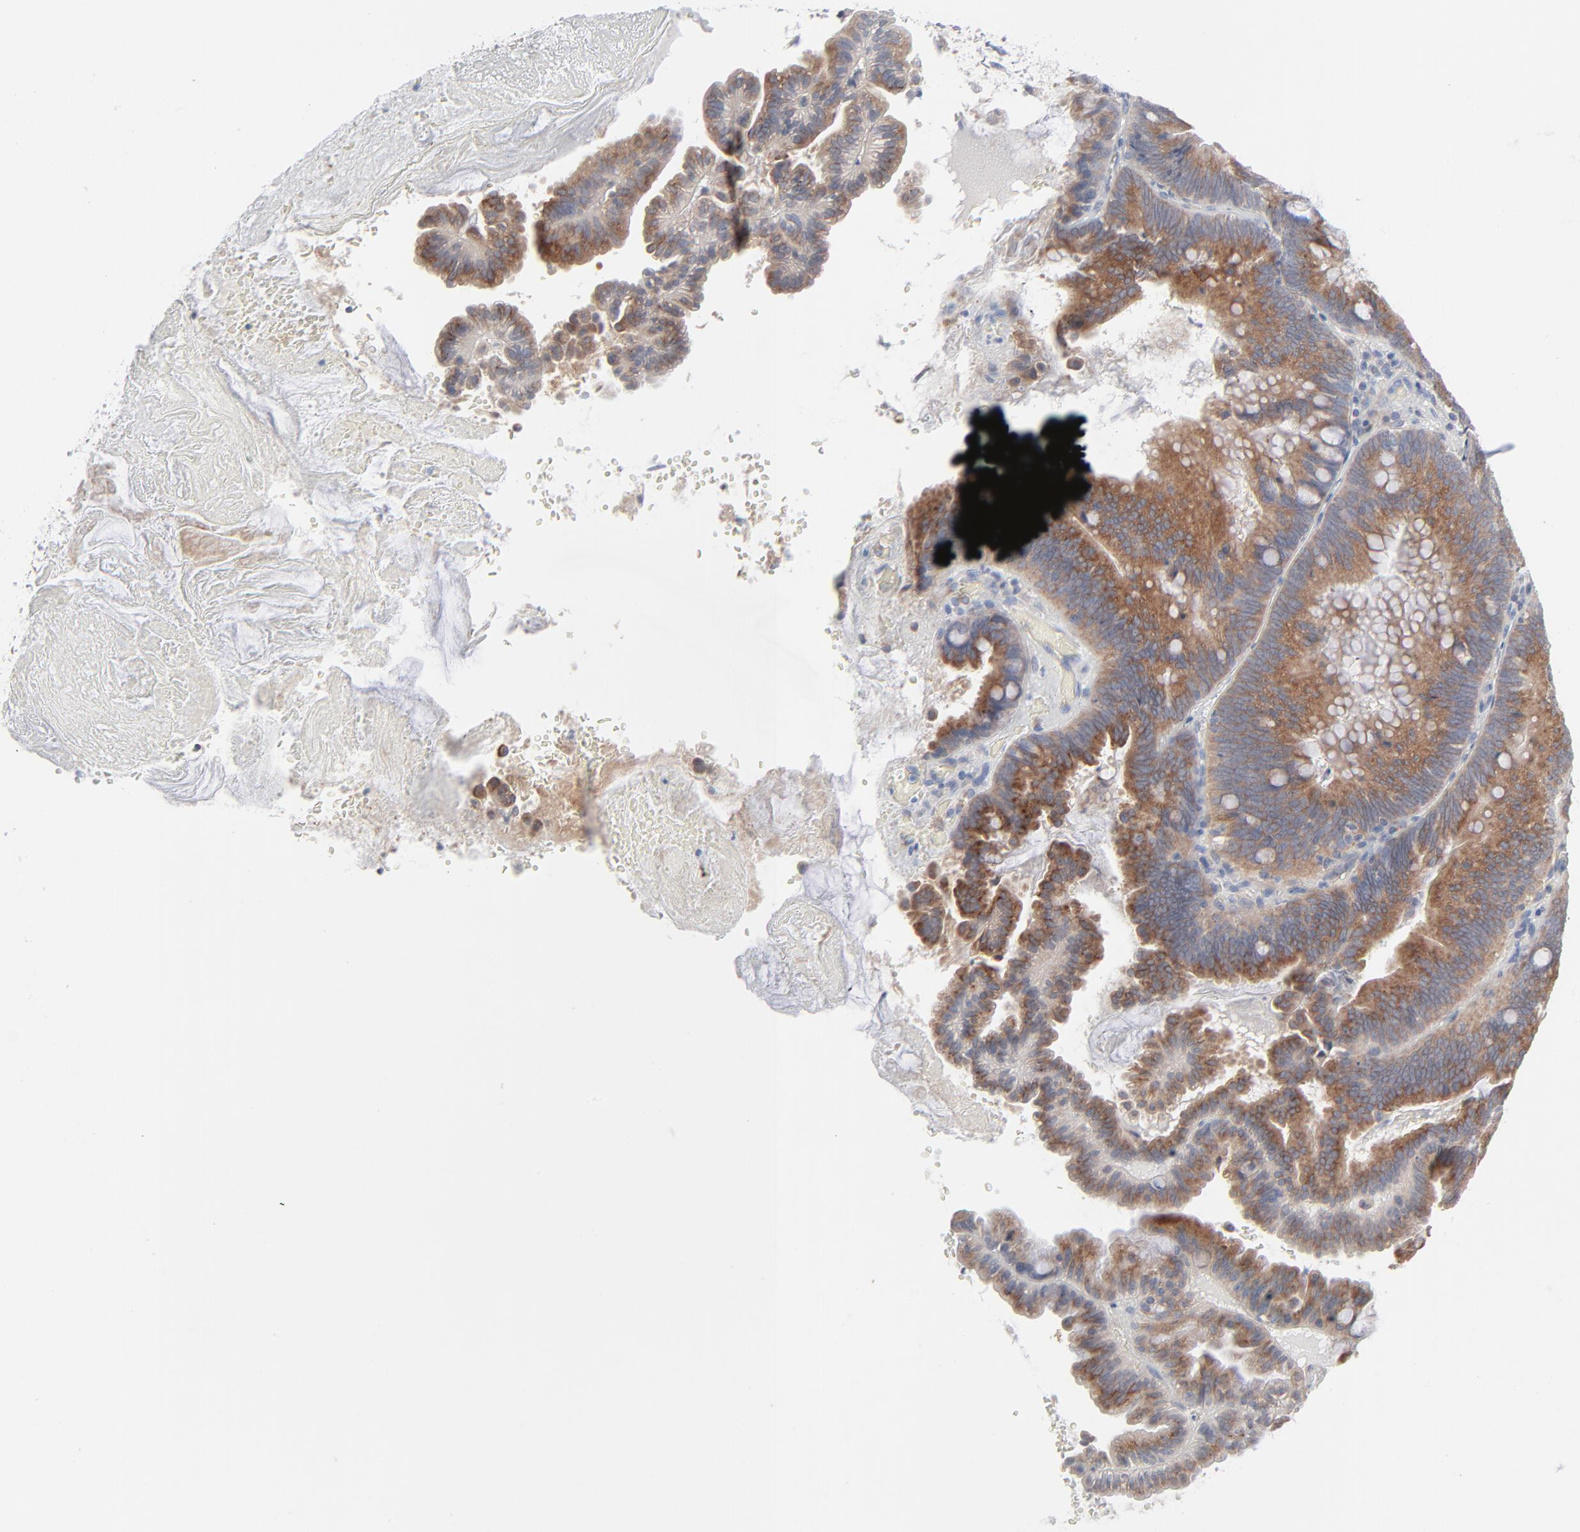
{"staining": {"intensity": "moderate", "quantity": ">75%", "location": "cytoplasmic/membranous"}, "tissue": "pancreatic cancer", "cell_type": "Tumor cells", "image_type": "cancer", "snomed": [{"axis": "morphology", "description": "Adenocarcinoma, NOS"}, {"axis": "topography", "description": "Pancreas"}], "caption": "Tumor cells demonstrate moderate cytoplasmic/membranous expression in about >75% of cells in adenocarcinoma (pancreatic). The protein of interest is stained brown, and the nuclei are stained in blue (DAB IHC with brightfield microscopy, high magnification).", "gene": "KDSR", "patient": {"sex": "male", "age": 82}}